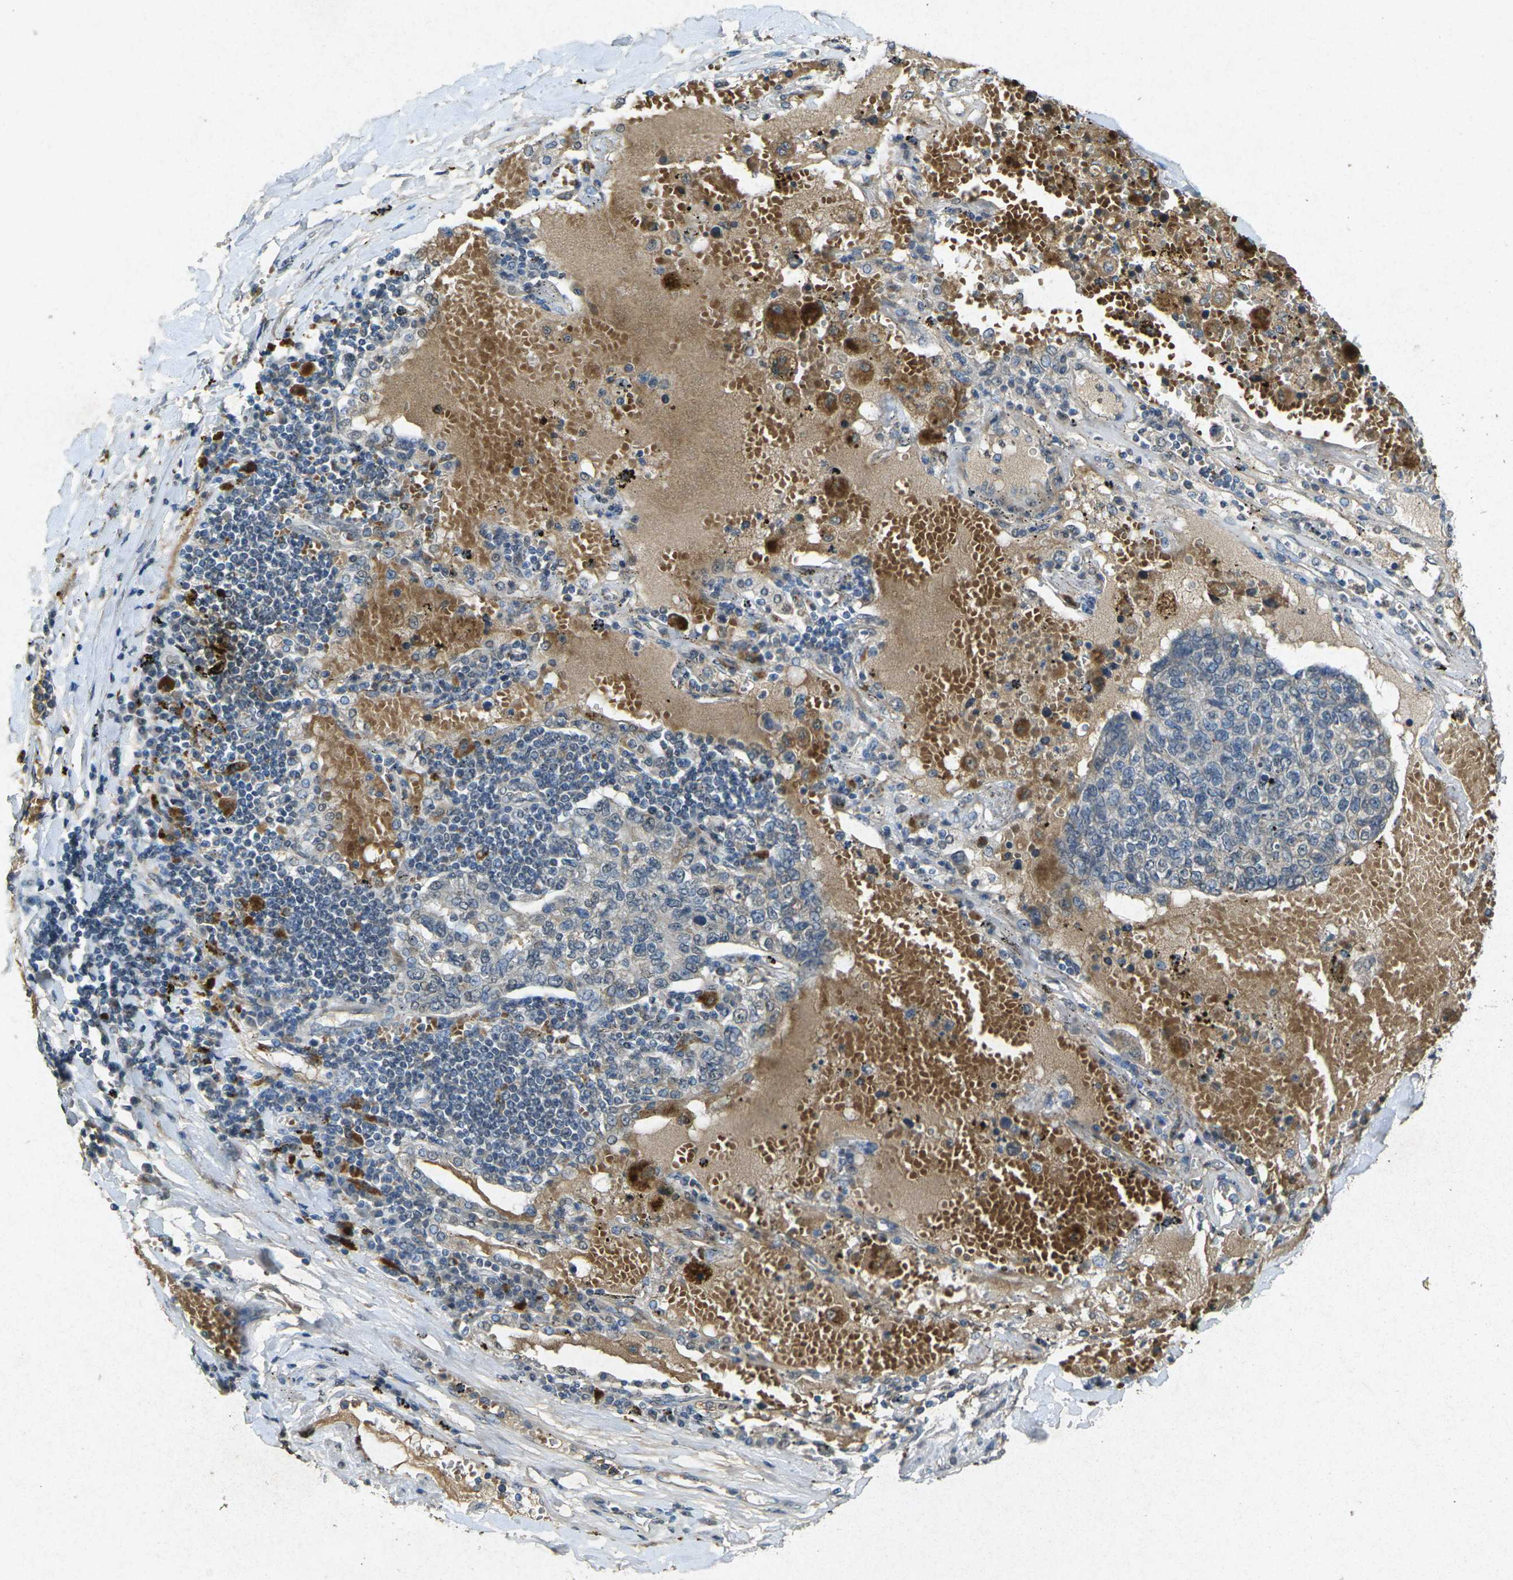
{"staining": {"intensity": "weak", "quantity": "25%-75%", "location": "cytoplasmic/membranous"}, "tissue": "lung cancer", "cell_type": "Tumor cells", "image_type": "cancer", "snomed": [{"axis": "morphology", "description": "Adenocarcinoma, NOS"}, {"axis": "topography", "description": "Lung"}], "caption": "Immunohistochemical staining of human lung adenocarcinoma exhibits low levels of weak cytoplasmic/membranous staining in about 25%-75% of tumor cells. (DAB (3,3'-diaminobenzidine) IHC with brightfield microscopy, high magnification).", "gene": "RGMA", "patient": {"sex": "male", "age": 49}}